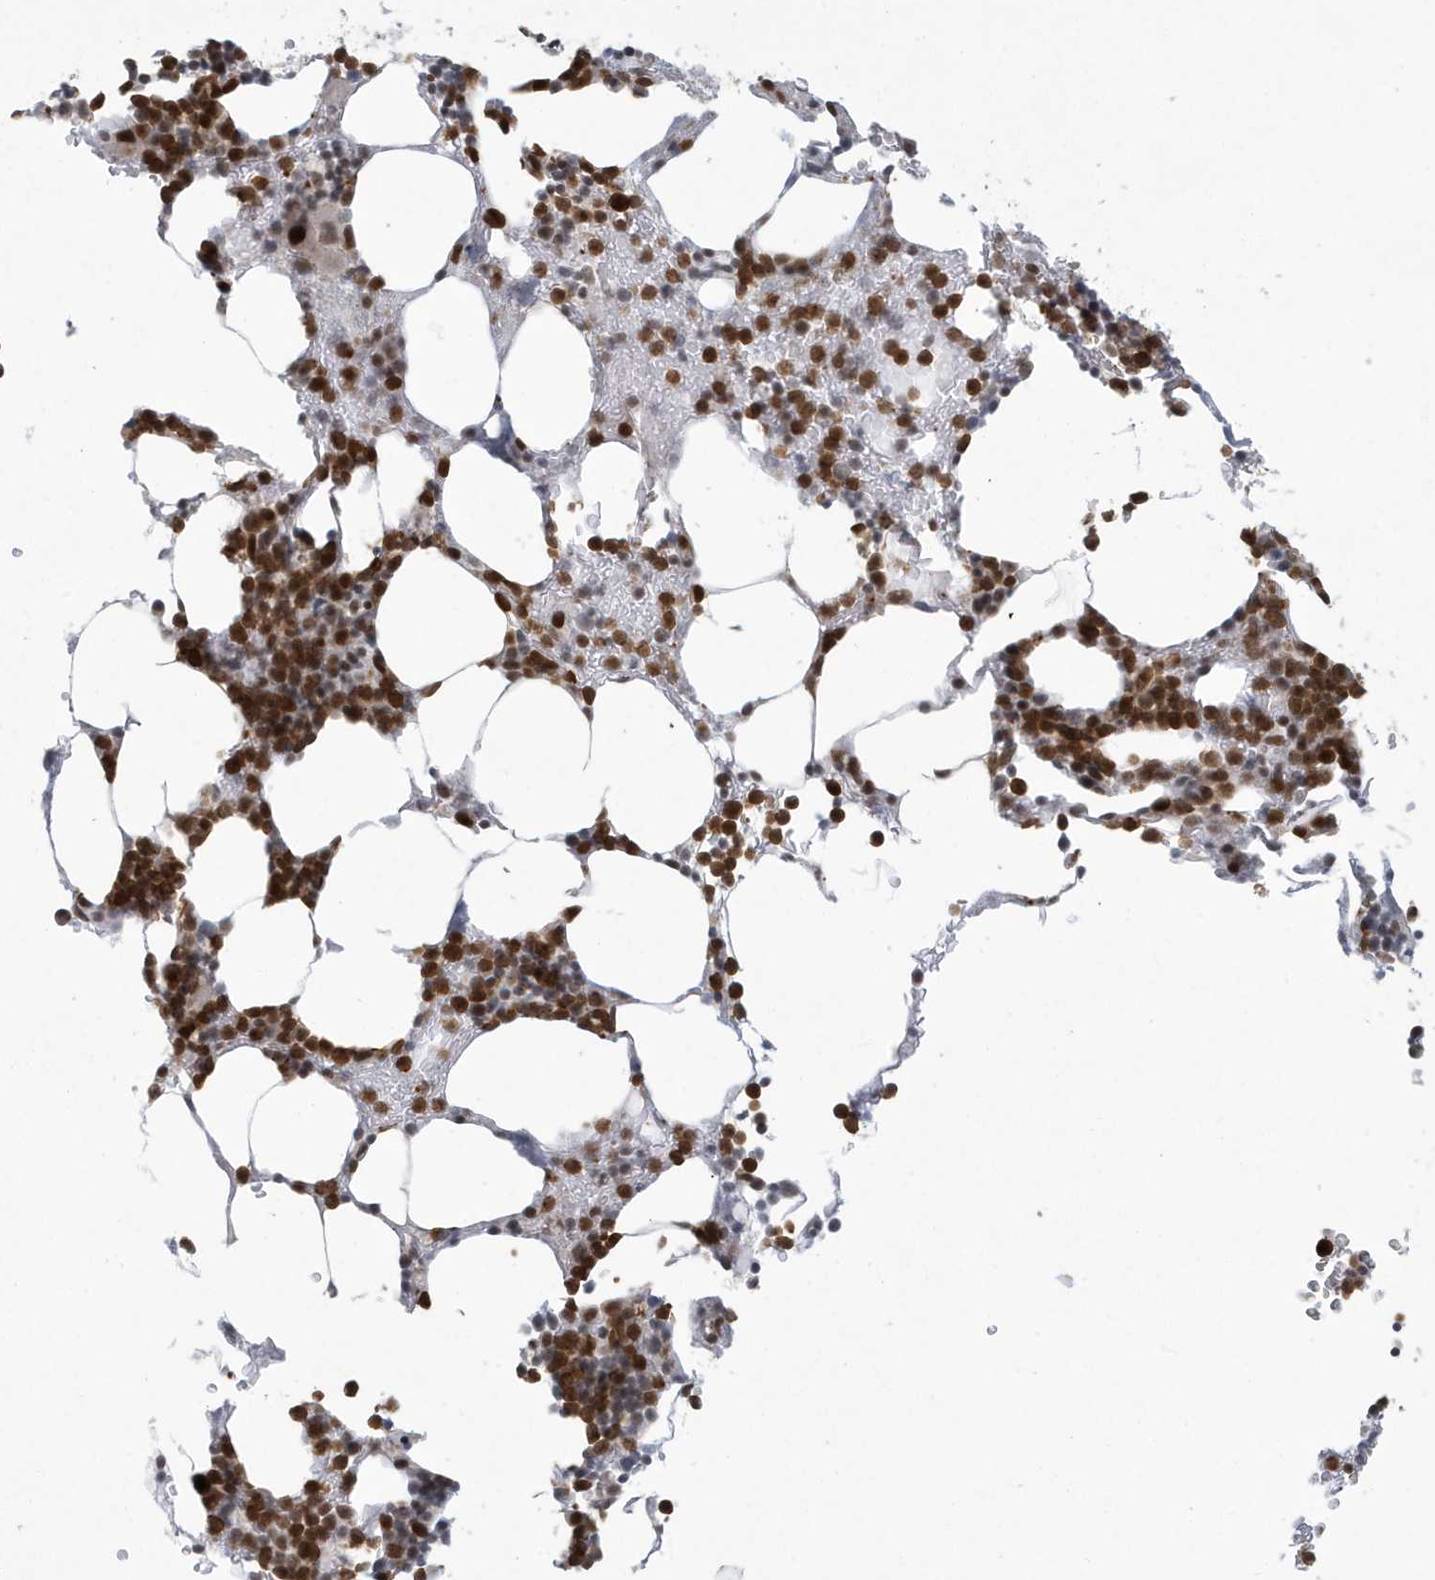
{"staining": {"intensity": "strong", "quantity": "25%-75%", "location": "nuclear"}, "tissue": "bone marrow", "cell_type": "Hematopoietic cells", "image_type": "normal", "snomed": [{"axis": "morphology", "description": "Normal tissue, NOS"}, {"axis": "topography", "description": "Bone marrow"}], "caption": "Protein expression analysis of unremarkable bone marrow shows strong nuclear positivity in about 25%-75% of hematopoietic cells.", "gene": "C1orf52", "patient": {"sex": "male"}}